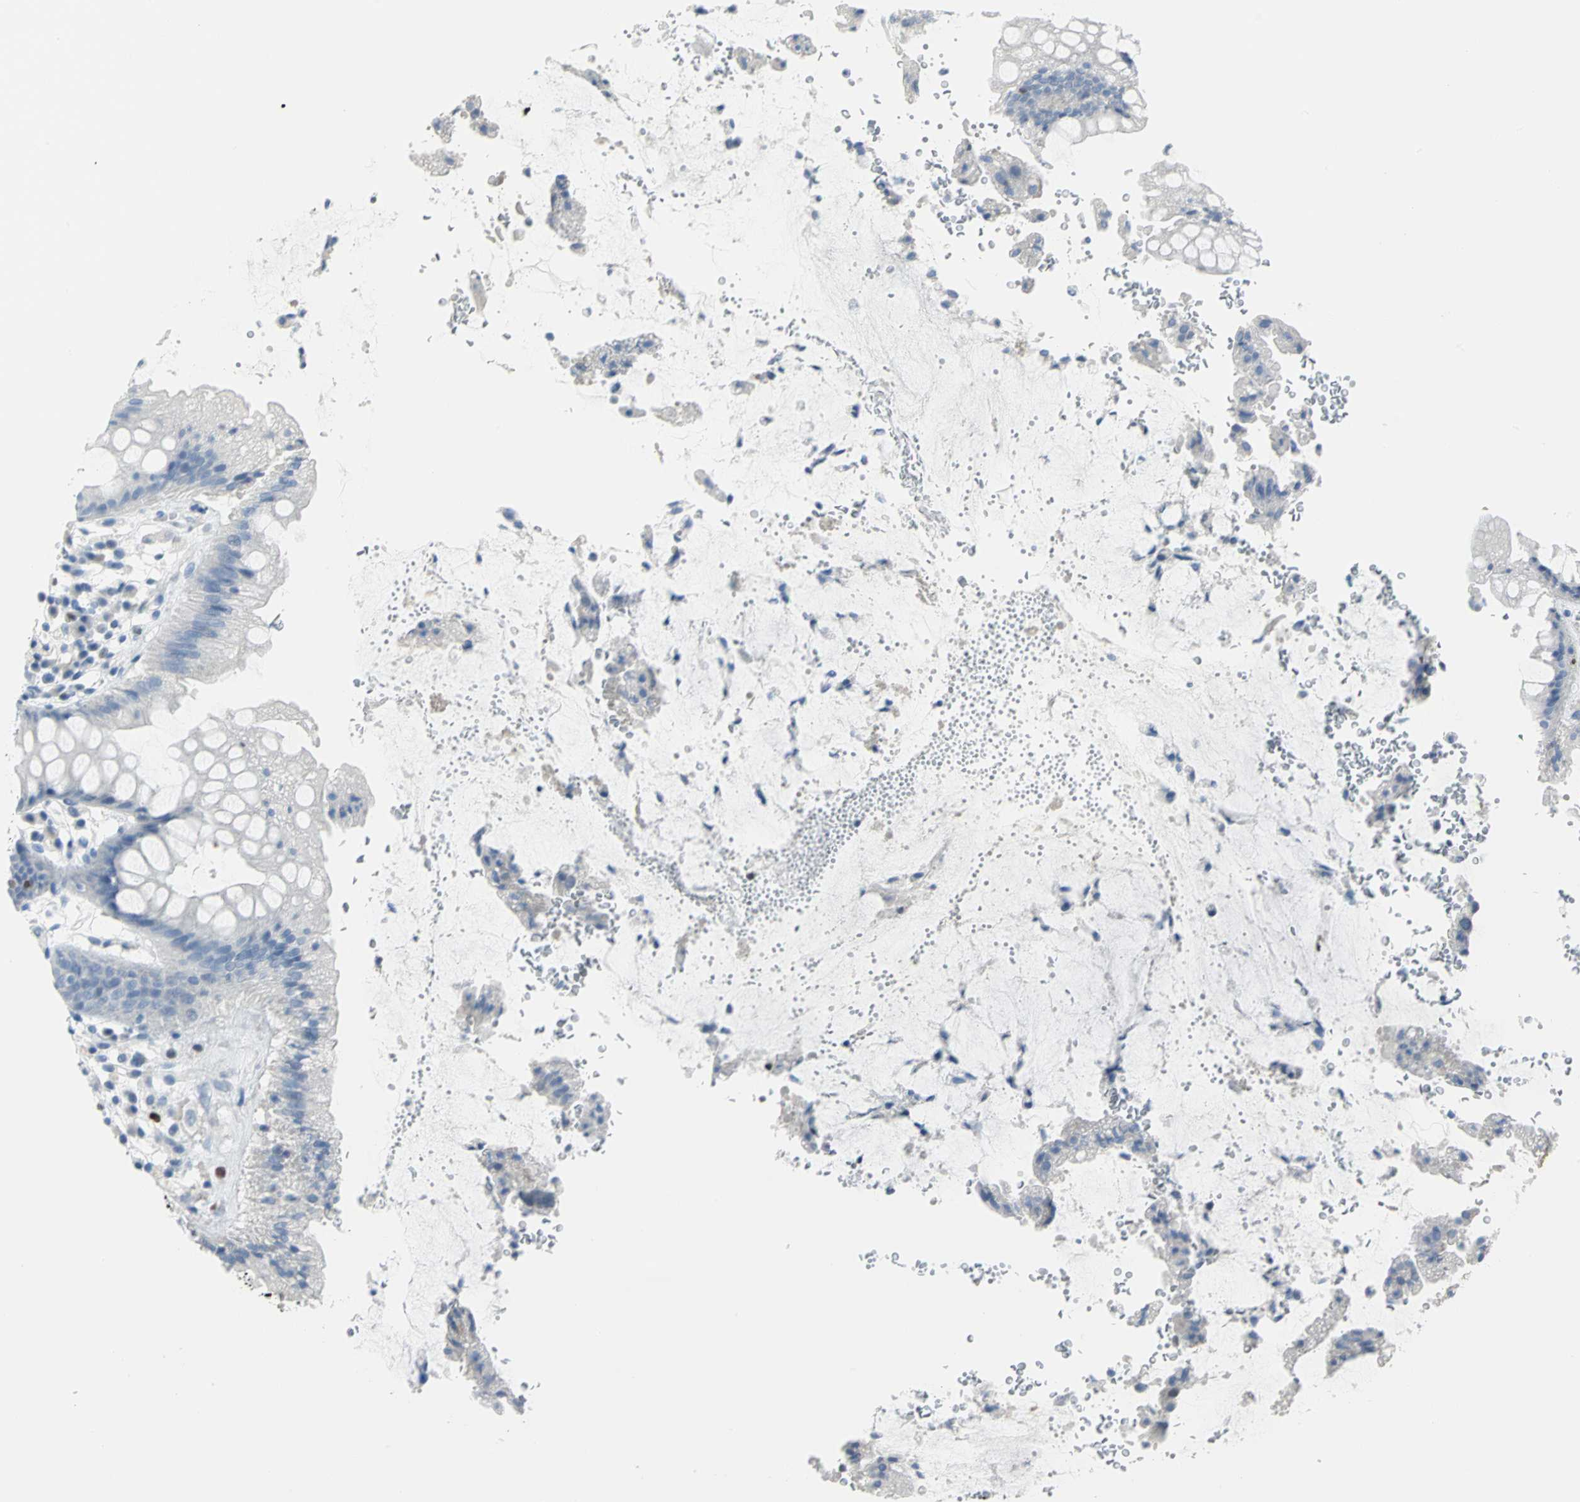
{"staining": {"intensity": "strong", "quantity": "<25%", "location": "nuclear"}, "tissue": "rectum", "cell_type": "Glandular cells", "image_type": "normal", "snomed": [{"axis": "morphology", "description": "Normal tissue, NOS"}, {"axis": "topography", "description": "Rectum"}], "caption": "Unremarkable rectum displays strong nuclear positivity in about <25% of glandular cells (Stains: DAB in brown, nuclei in blue, Microscopy: brightfield microscopy at high magnification)..", "gene": "MCM3", "patient": {"sex": "female", "age": 46}}